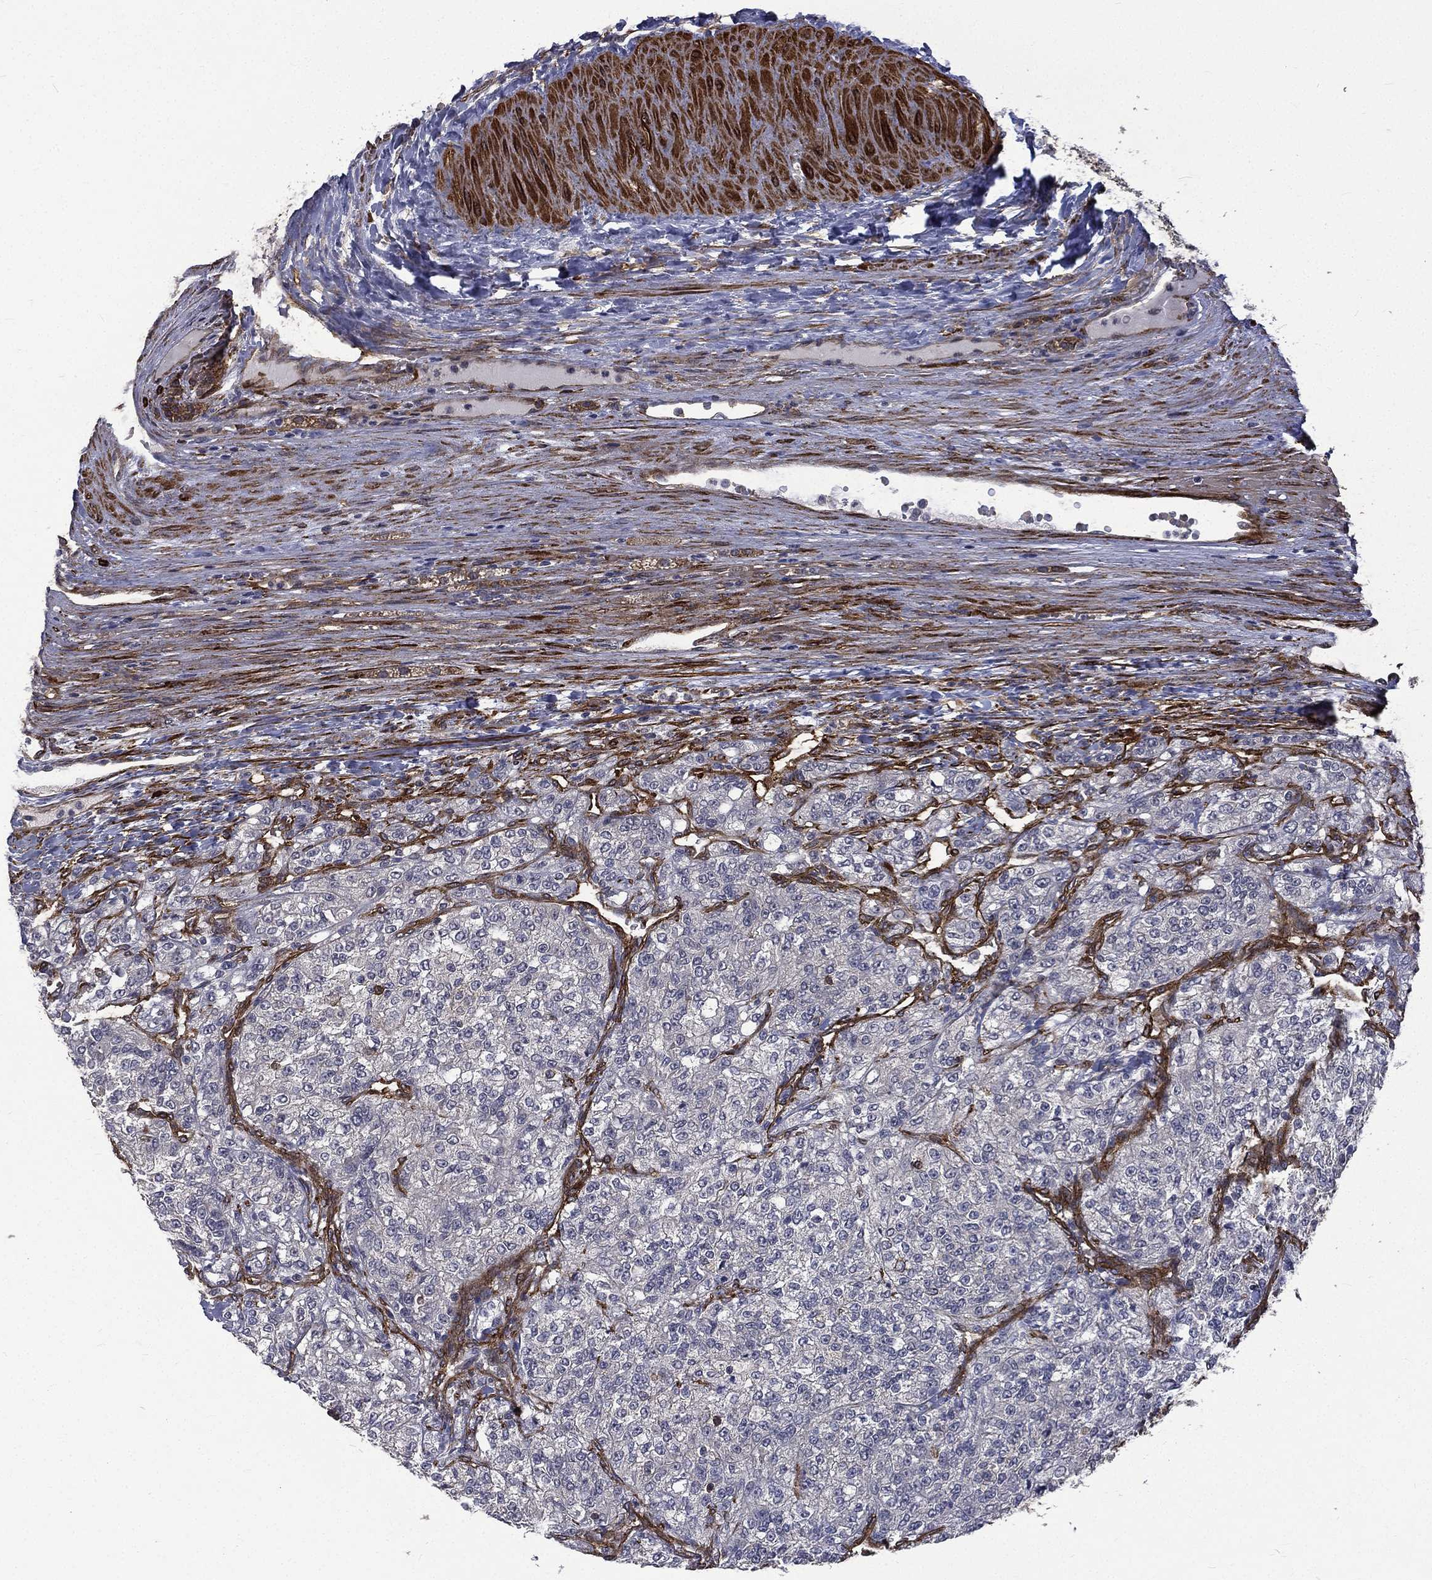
{"staining": {"intensity": "negative", "quantity": "none", "location": "none"}, "tissue": "renal cancer", "cell_type": "Tumor cells", "image_type": "cancer", "snomed": [{"axis": "morphology", "description": "Adenocarcinoma, NOS"}, {"axis": "topography", "description": "Kidney"}], "caption": "Tumor cells are negative for protein expression in human renal adenocarcinoma.", "gene": "PPFIBP1", "patient": {"sex": "female", "age": 63}}